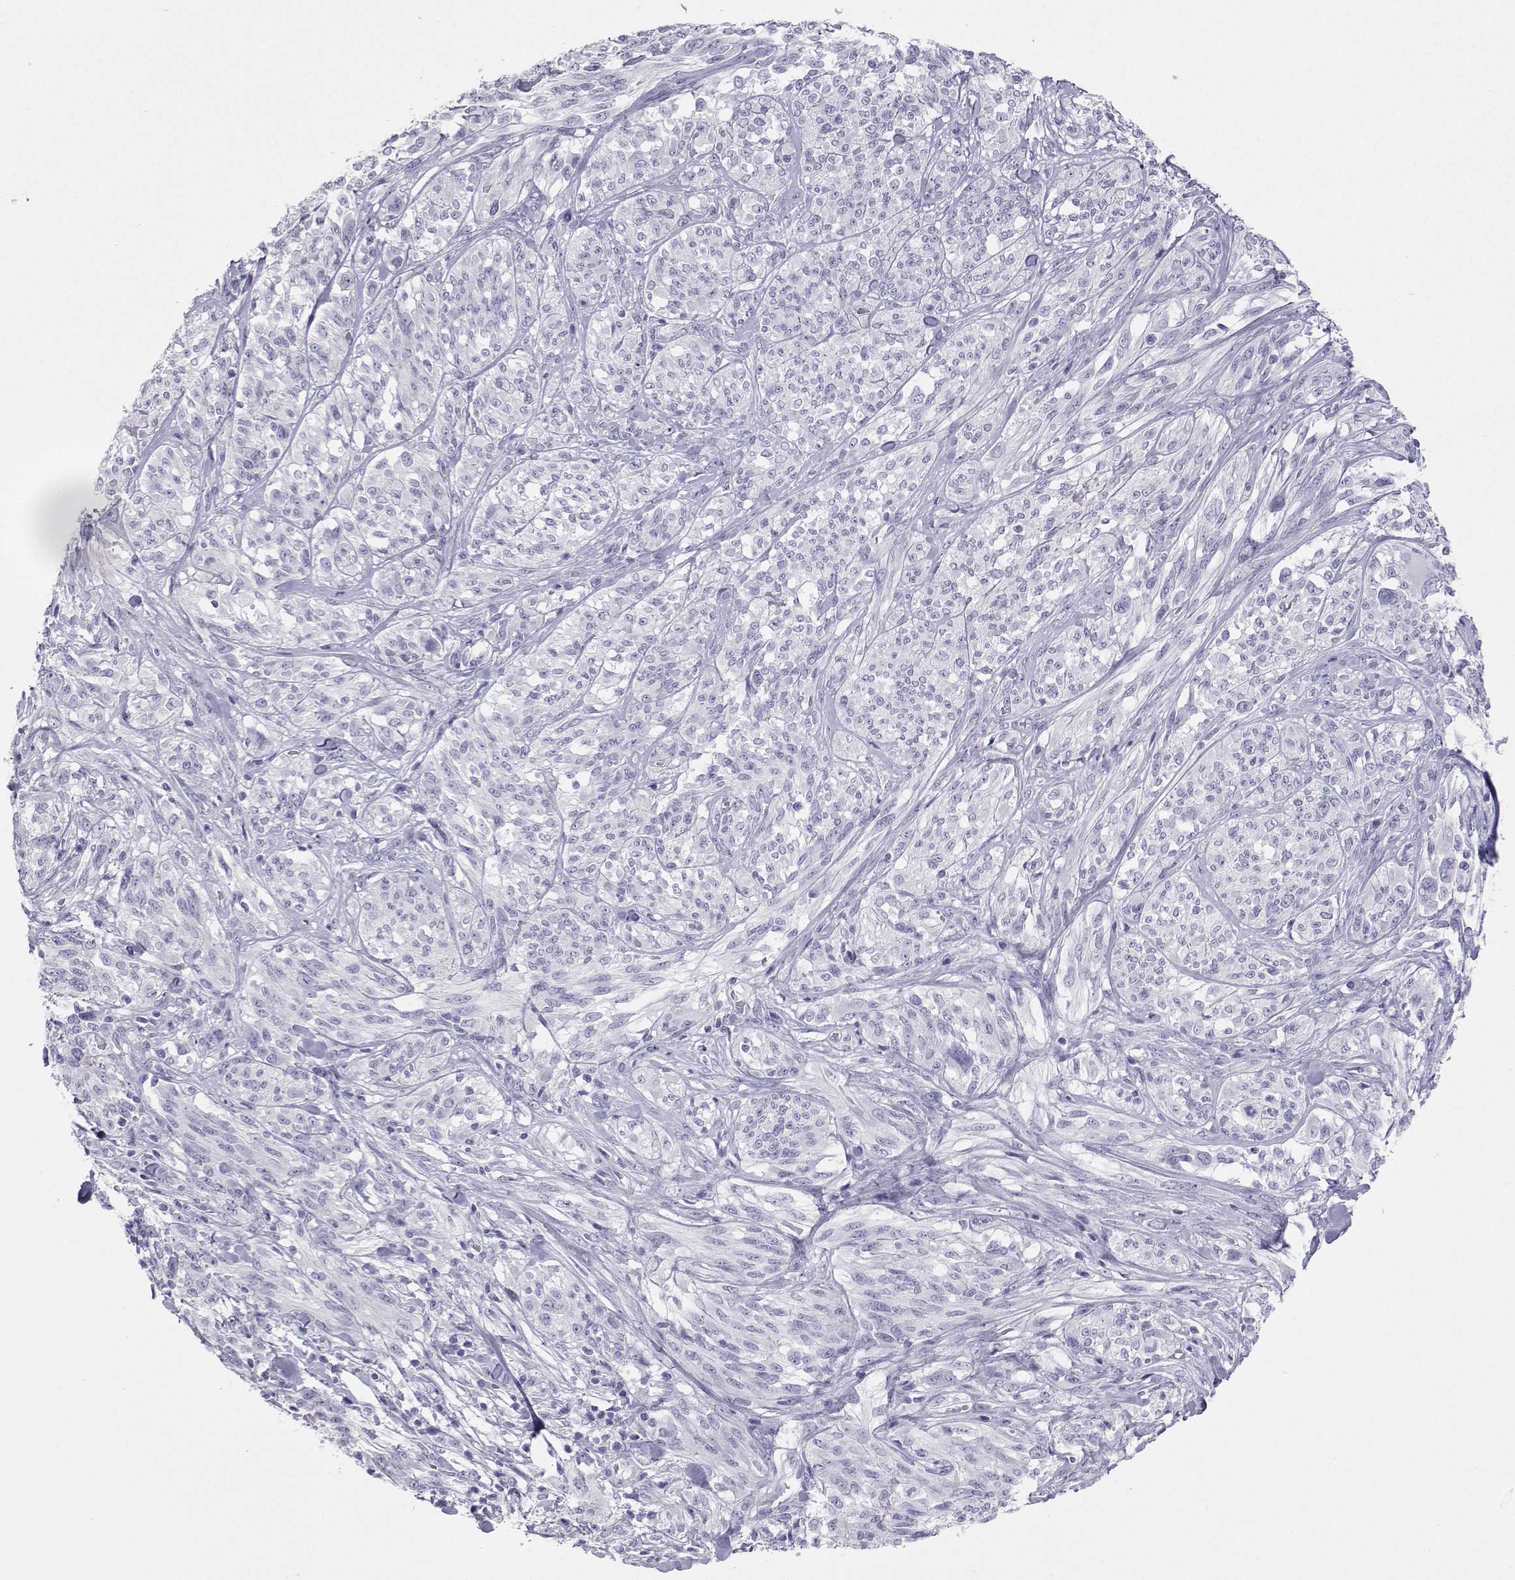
{"staining": {"intensity": "negative", "quantity": "none", "location": "none"}, "tissue": "melanoma", "cell_type": "Tumor cells", "image_type": "cancer", "snomed": [{"axis": "morphology", "description": "Malignant melanoma, NOS"}, {"axis": "topography", "description": "Skin"}], "caption": "Human melanoma stained for a protein using immunohistochemistry reveals no staining in tumor cells.", "gene": "PLIN4", "patient": {"sex": "female", "age": 91}}